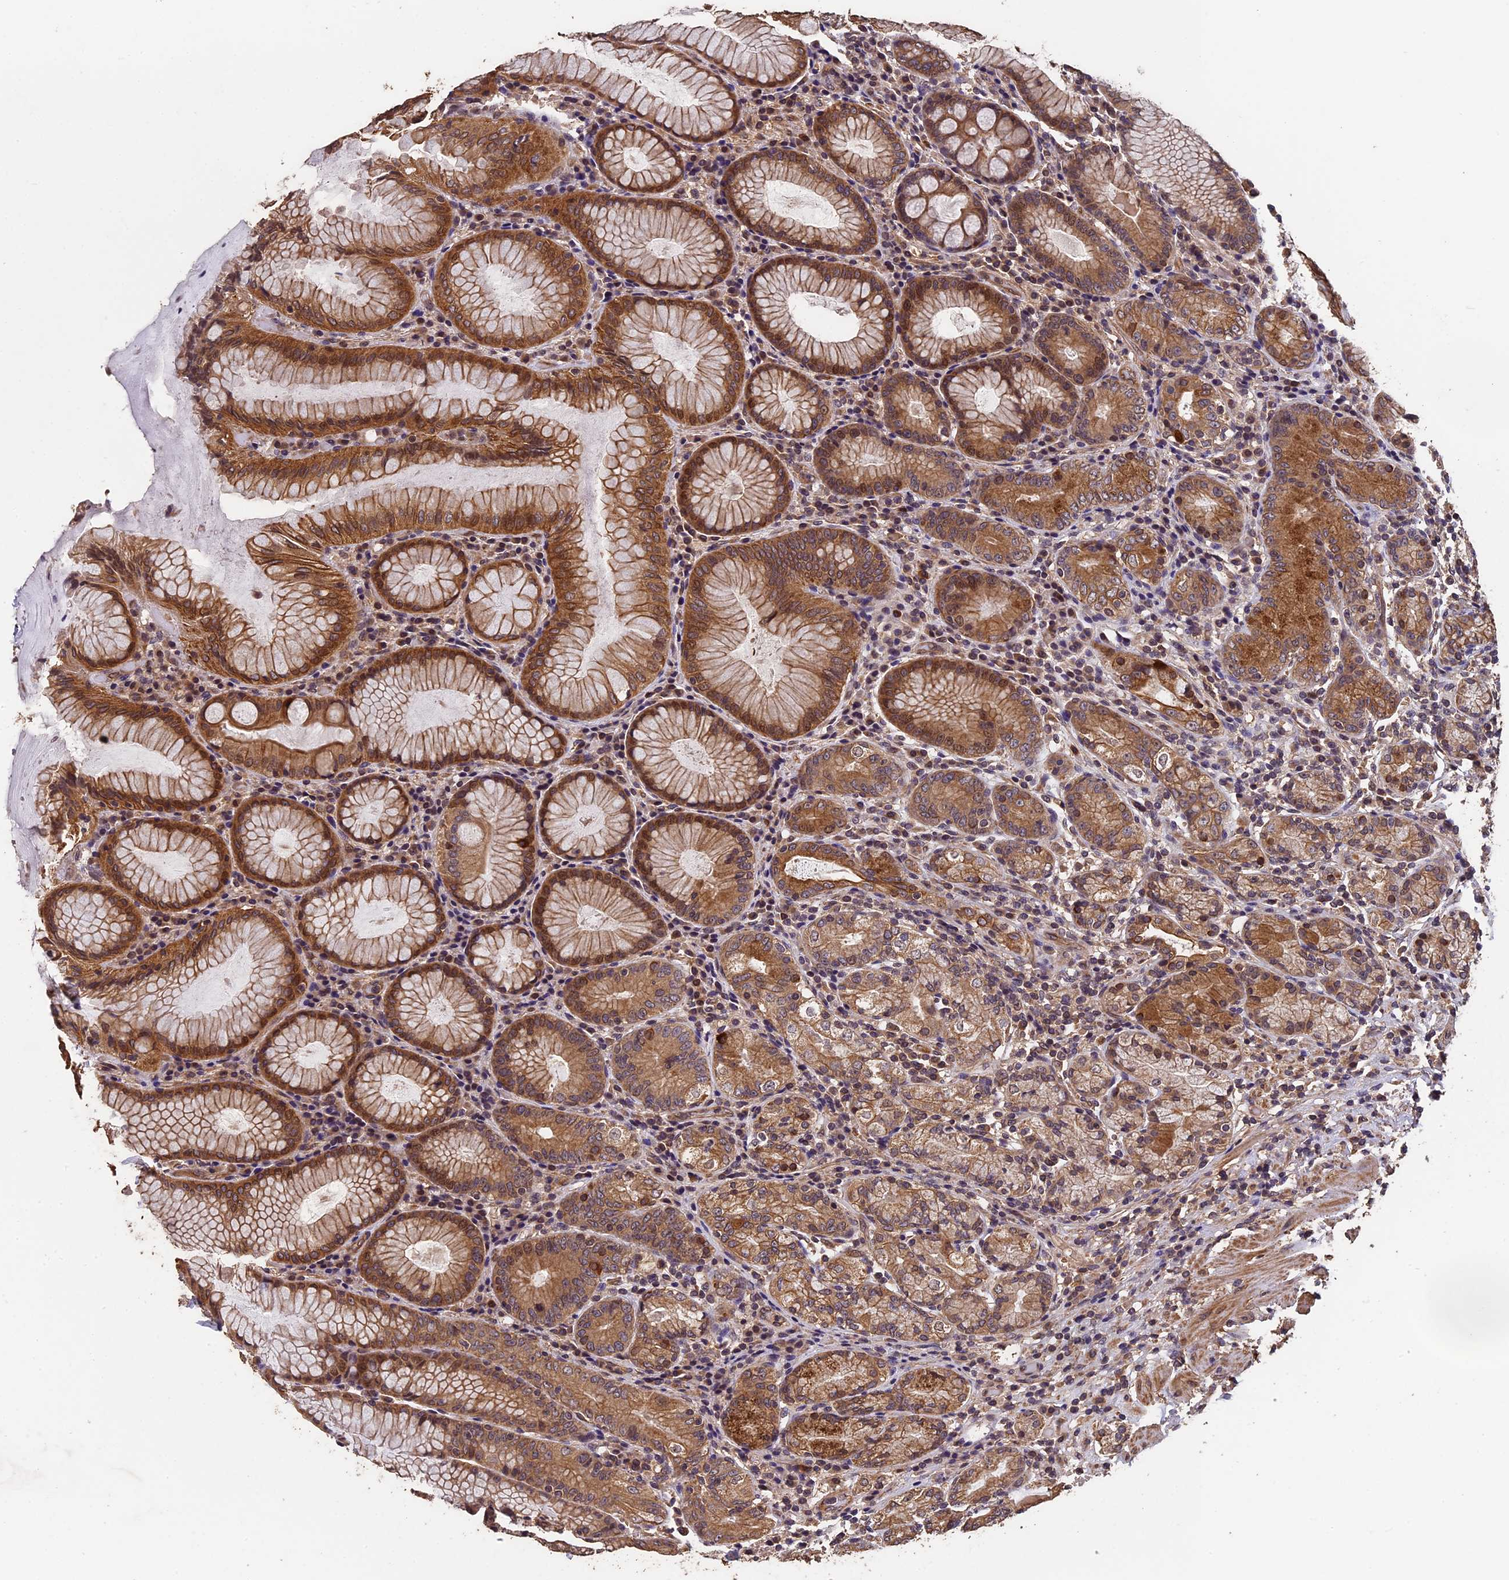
{"staining": {"intensity": "moderate", "quantity": ">75%", "location": "cytoplasmic/membranous"}, "tissue": "stomach", "cell_type": "Glandular cells", "image_type": "normal", "snomed": [{"axis": "morphology", "description": "Normal tissue, NOS"}, {"axis": "topography", "description": "Stomach, lower"}], "caption": "This is a photomicrograph of immunohistochemistry (IHC) staining of unremarkable stomach, which shows moderate expression in the cytoplasmic/membranous of glandular cells.", "gene": "CHD9", "patient": {"sex": "female", "age": 76}}